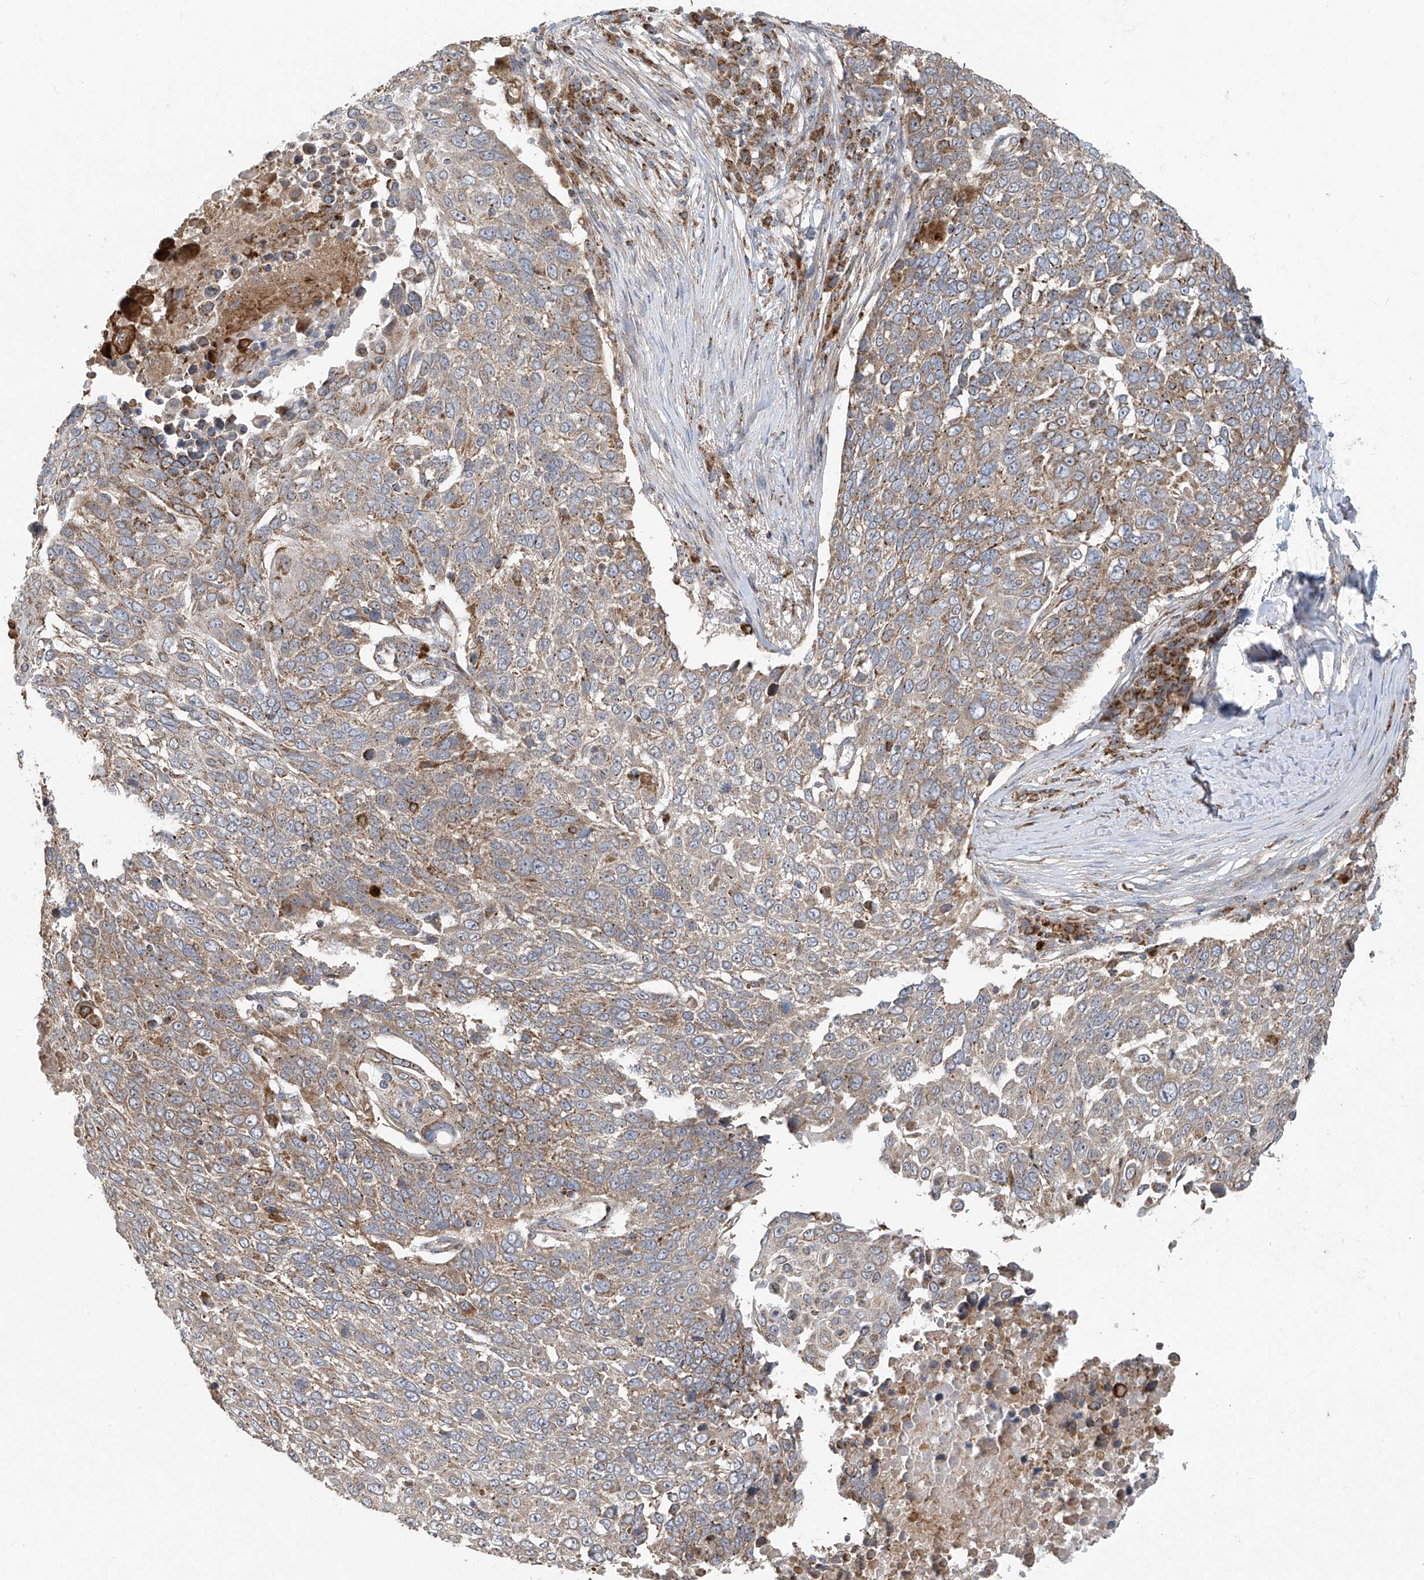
{"staining": {"intensity": "weak", "quantity": ">75%", "location": "cytoplasmic/membranous"}, "tissue": "lung cancer", "cell_type": "Tumor cells", "image_type": "cancer", "snomed": [{"axis": "morphology", "description": "Squamous cell carcinoma, NOS"}, {"axis": "topography", "description": "Lung"}], "caption": "Immunohistochemistry (IHC) photomicrograph of neoplastic tissue: human squamous cell carcinoma (lung) stained using immunohistochemistry (IHC) exhibits low levels of weak protein expression localized specifically in the cytoplasmic/membranous of tumor cells, appearing as a cytoplasmic/membranous brown color.", "gene": "C2orf74", "patient": {"sex": "male", "age": 66}}